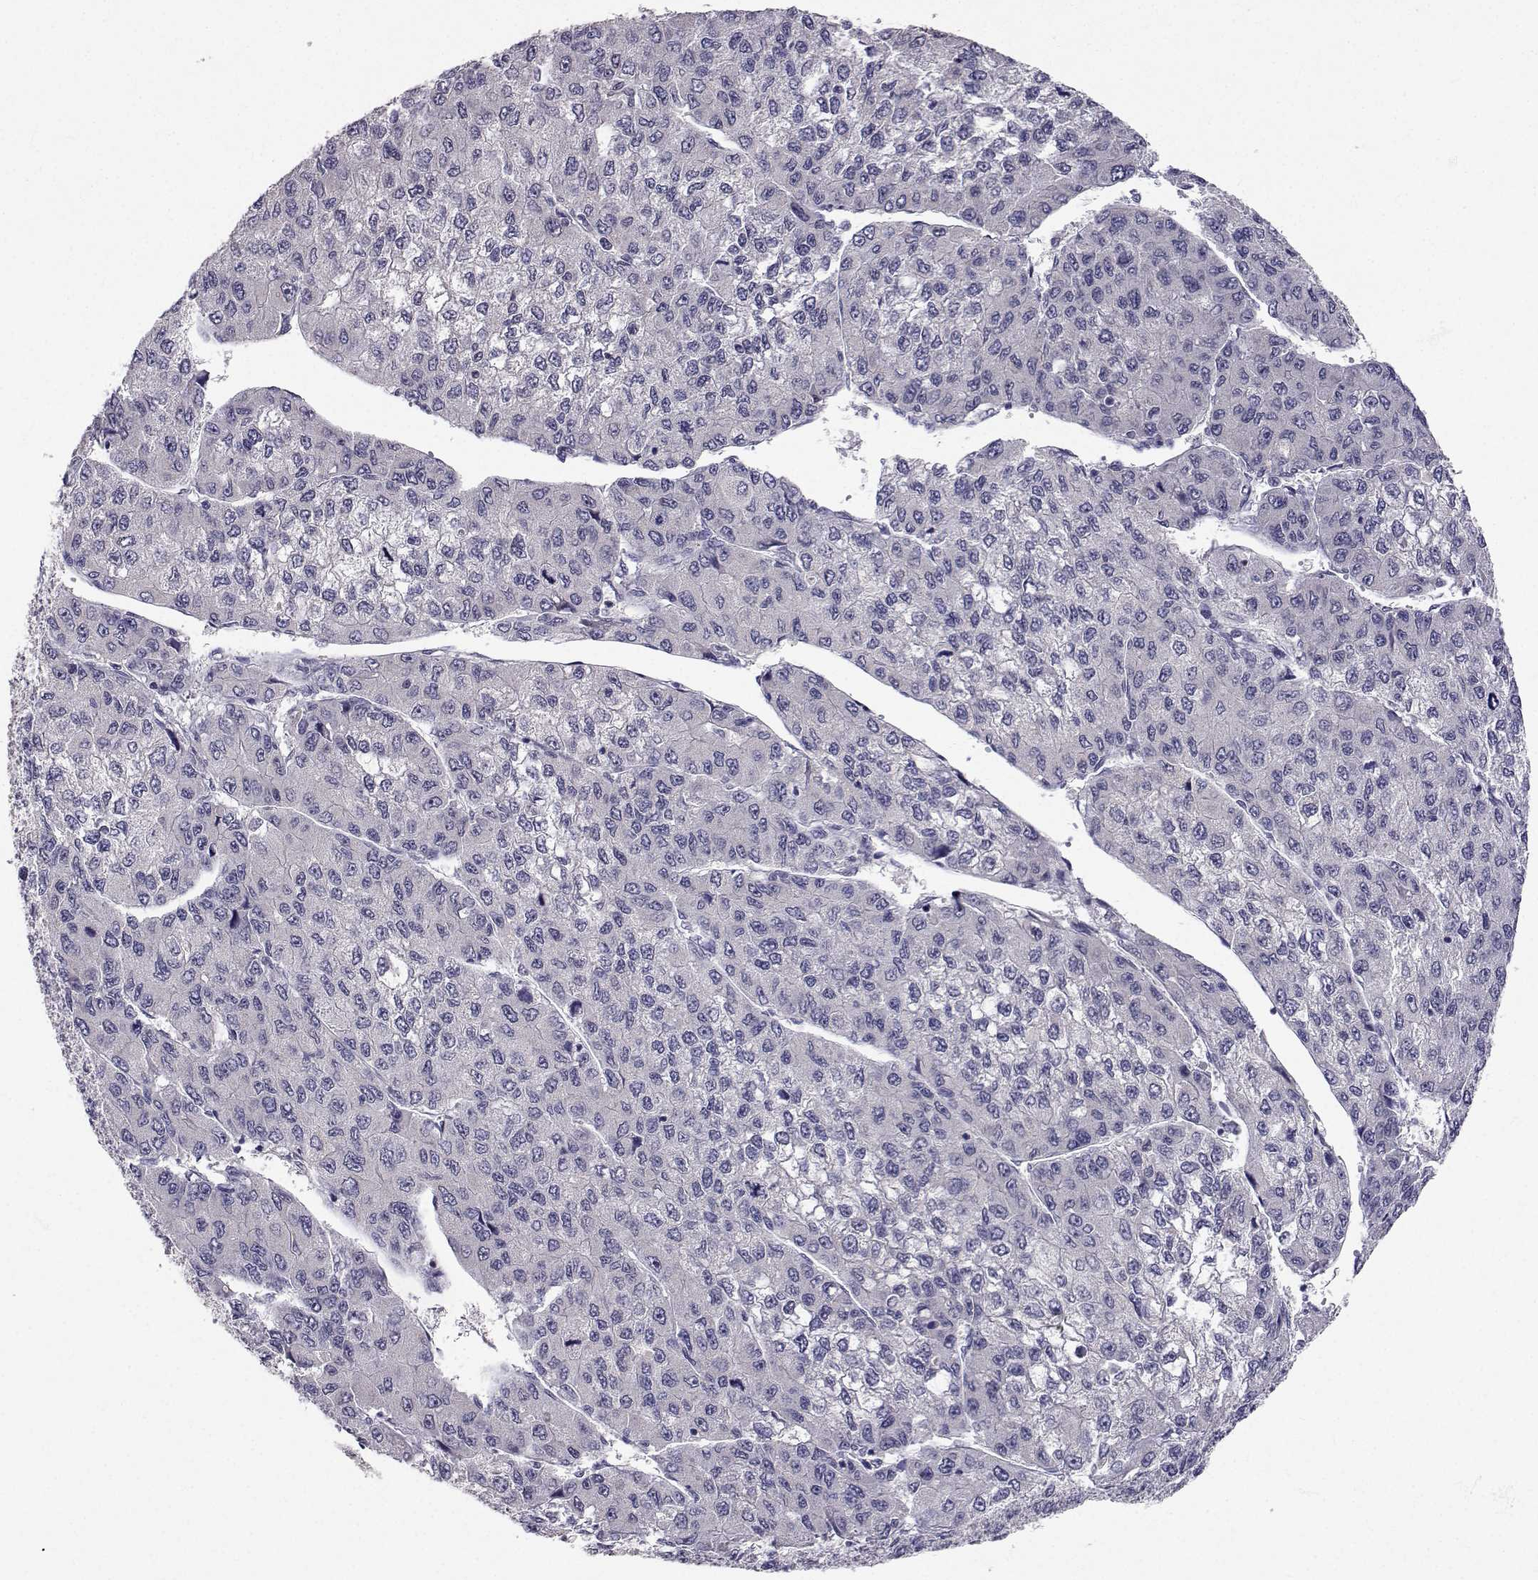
{"staining": {"intensity": "negative", "quantity": "none", "location": "none"}, "tissue": "liver cancer", "cell_type": "Tumor cells", "image_type": "cancer", "snomed": [{"axis": "morphology", "description": "Carcinoma, Hepatocellular, NOS"}, {"axis": "topography", "description": "Liver"}], "caption": "Tumor cells show no significant expression in hepatocellular carcinoma (liver).", "gene": "SLC6A3", "patient": {"sex": "female", "age": 66}}